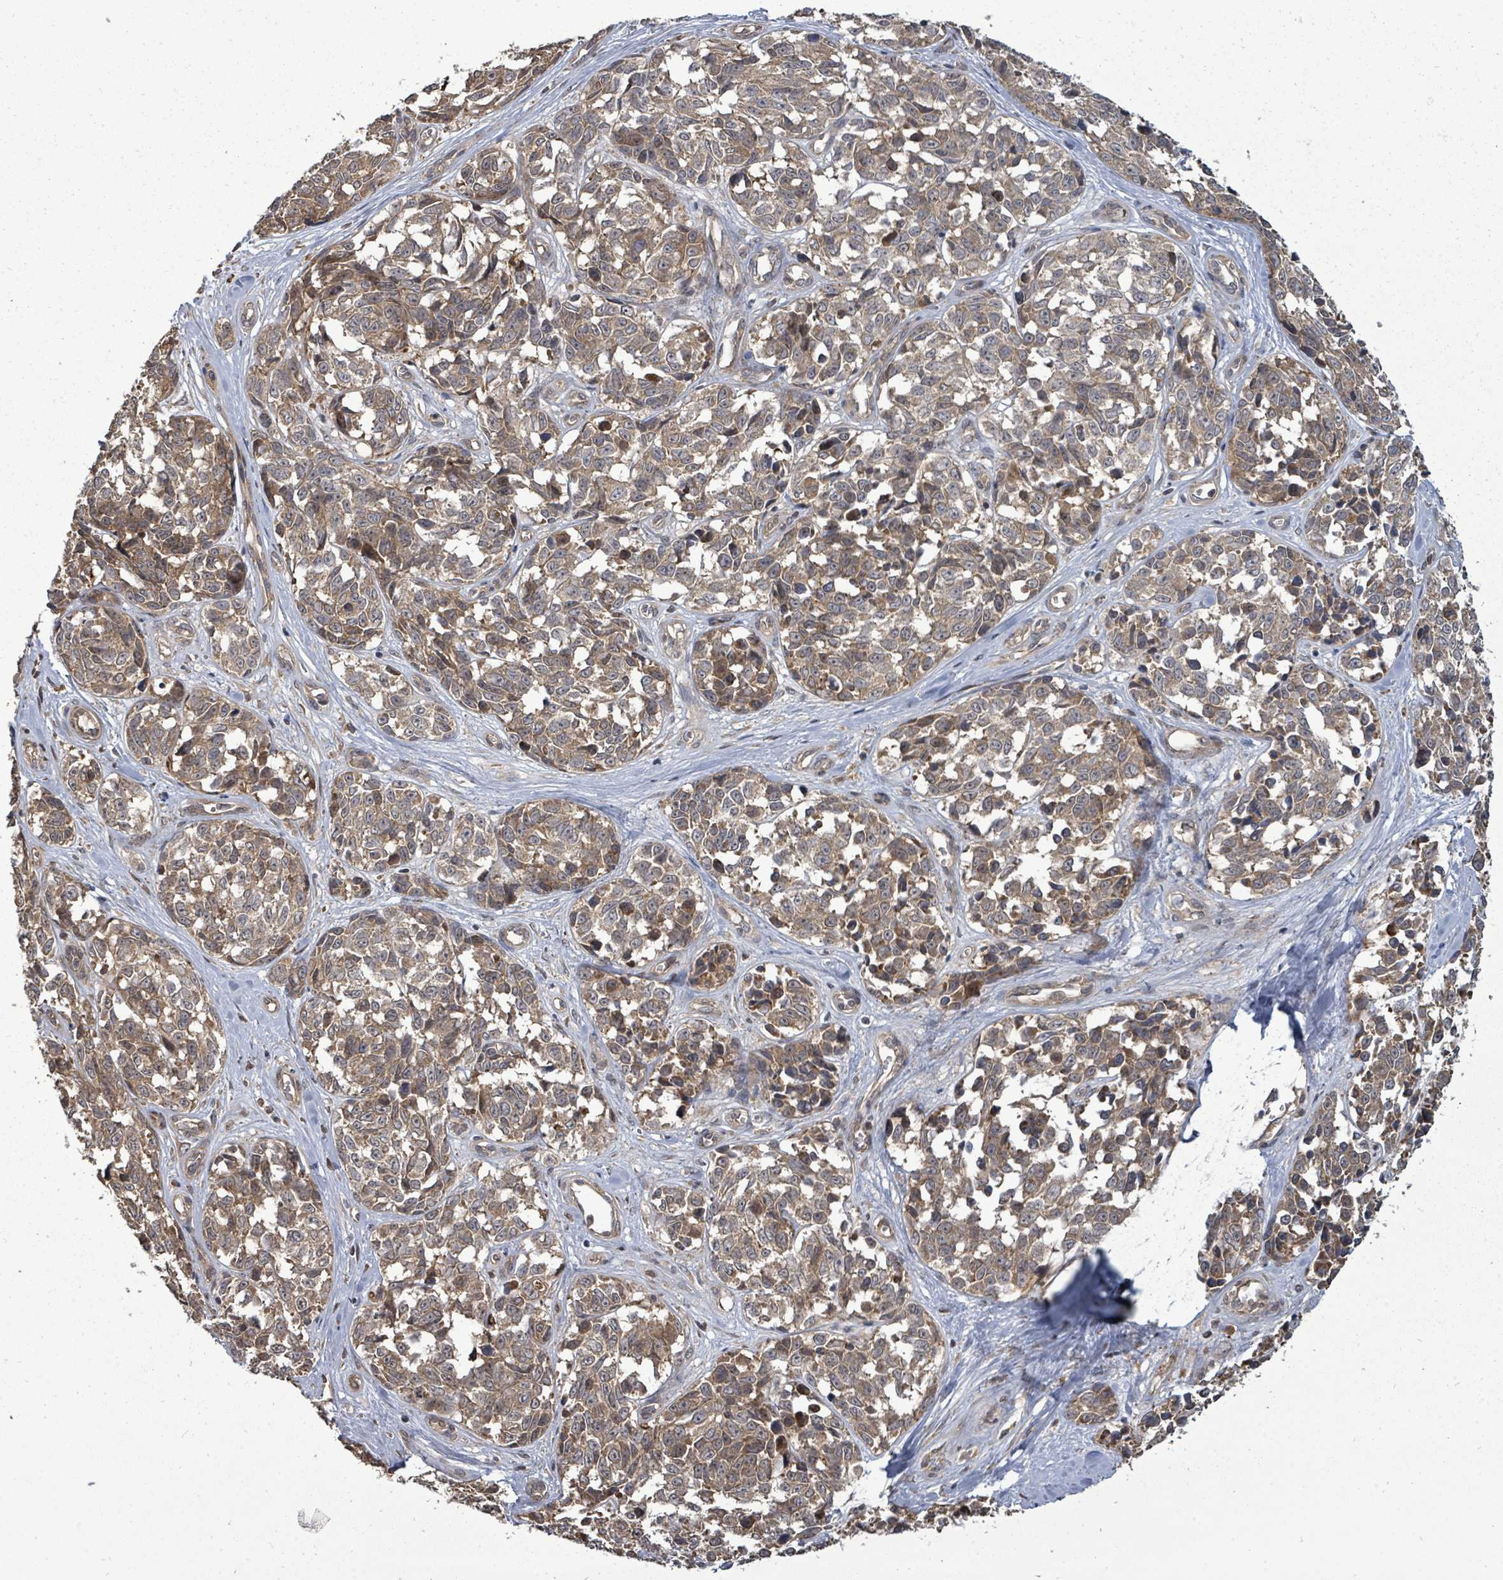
{"staining": {"intensity": "moderate", "quantity": ">75%", "location": "cytoplasmic/membranous"}, "tissue": "melanoma", "cell_type": "Tumor cells", "image_type": "cancer", "snomed": [{"axis": "morphology", "description": "Normal tissue, NOS"}, {"axis": "morphology", "description": "Malignant melanoma, NOS"}, {"axis": "topography", "description": "Skin"}], "caption": "Immunohistochemistry photomicrograph of neoplastic tissue: human melanoma stained using immunohistochemistry exhibits medium levels of moderate protein expression localized specifically in the cytoplasmic/membranous of tumor cells, appearing as a cytoplasmic/membranous brown color.", "gene": "EIF3C", "patient": {"sex": "female", "age": 64}}